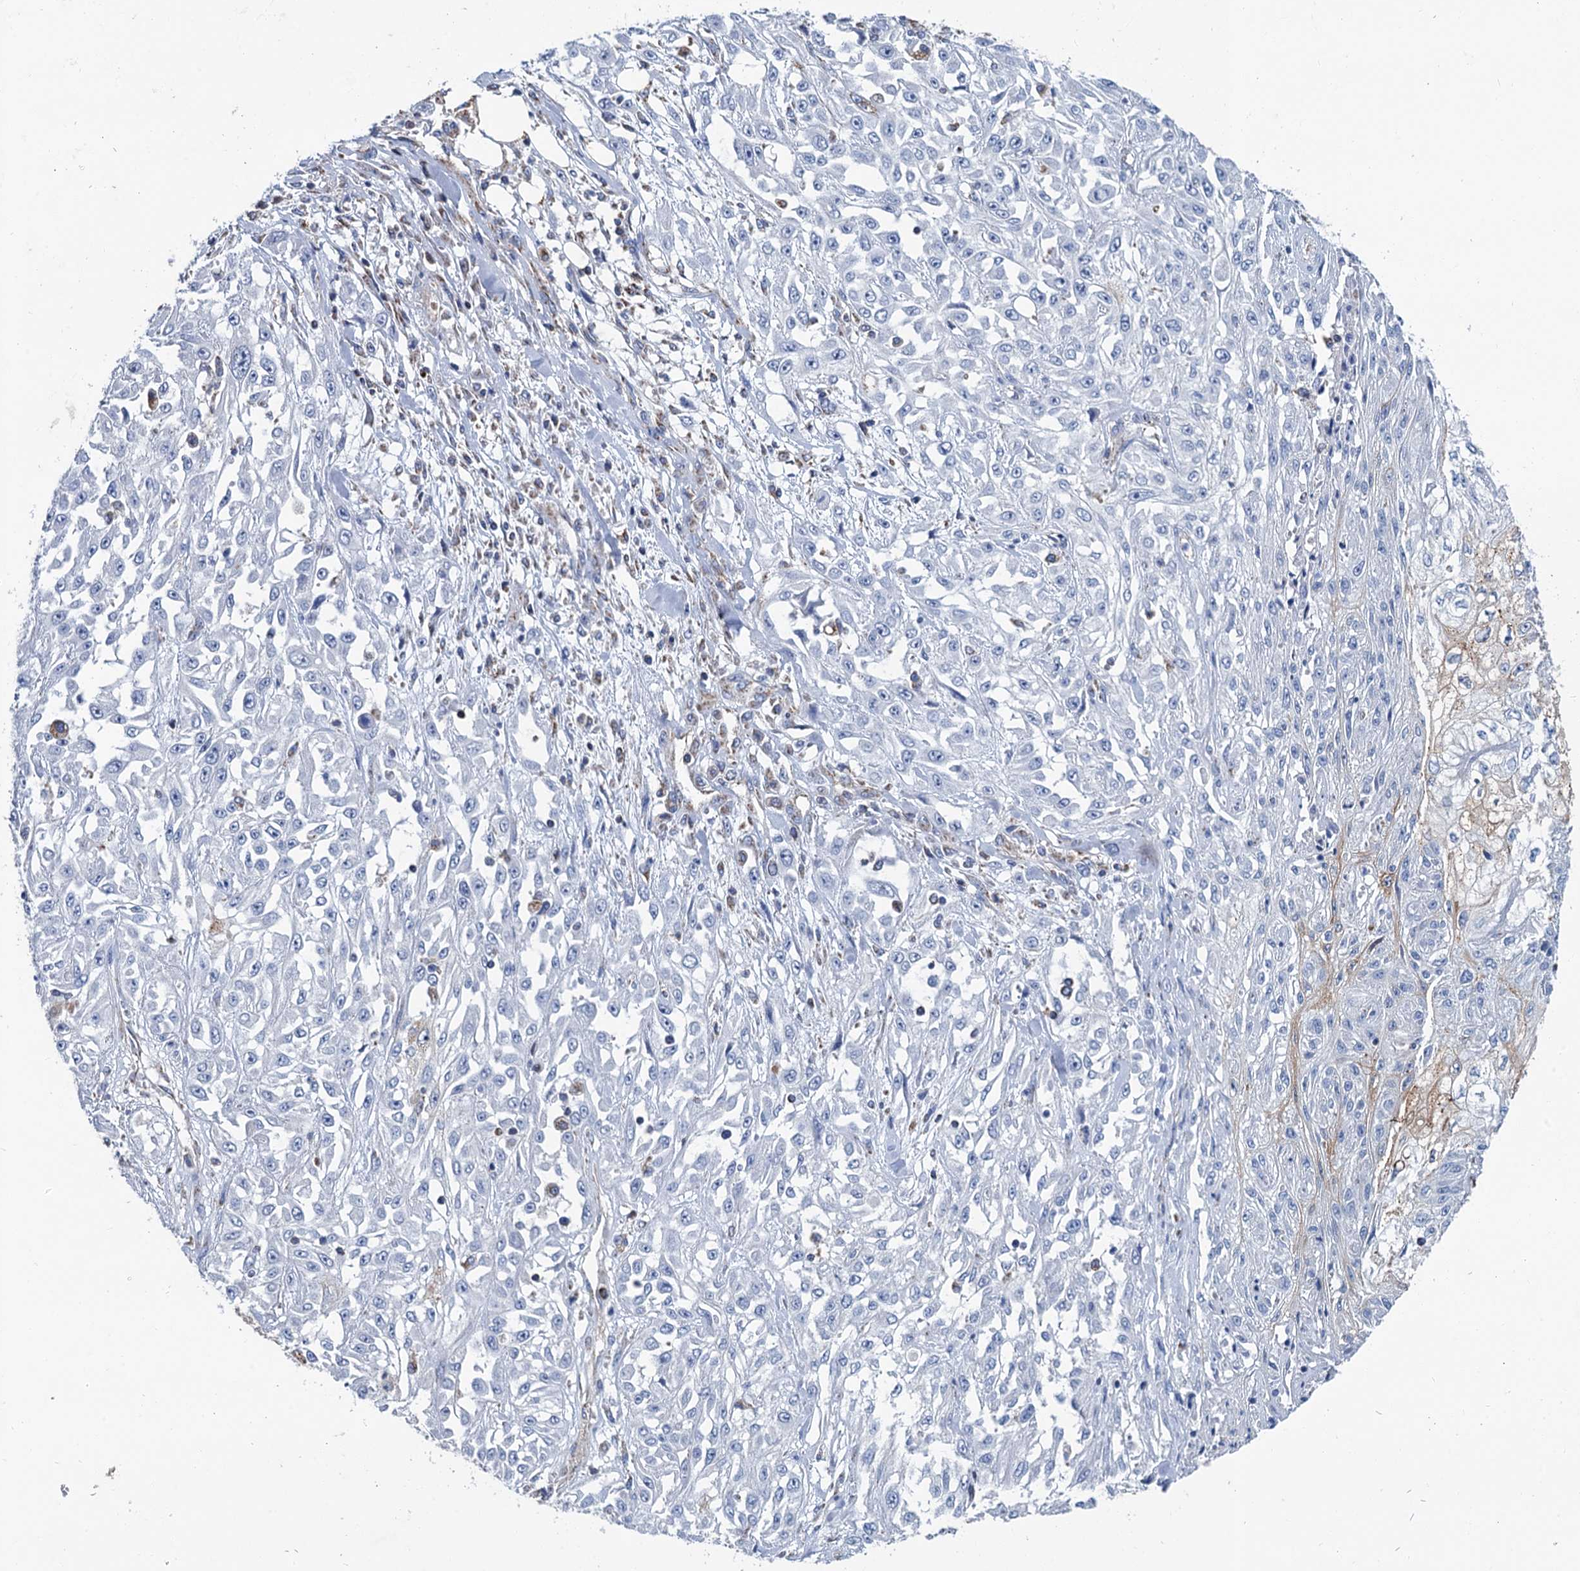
{"staining": {"intensity": "weak", "quantity": "<25%", "location": "cytoplasmic/membranous"}, "tissue": "skin cancer", "cell_type": "Tumor cells", "image_type": "cancer", "snomed": [{"axis": "morphology", "description": "Squamous cell carcinoma, NOS"}, {"axis": "morphology", "description": "Squamous cell carcinoma, metastatic, NOS"}, {"axis": "topography", "description": "Skin"}, {"axis": "topography", "description": "Lymph node"}], "caption": "Human skin cancer stained for a protein using IHC demonstrates no expression in tumor cells.", "gene": "IVD", "patient": {"sex": "male", "age": 75}}